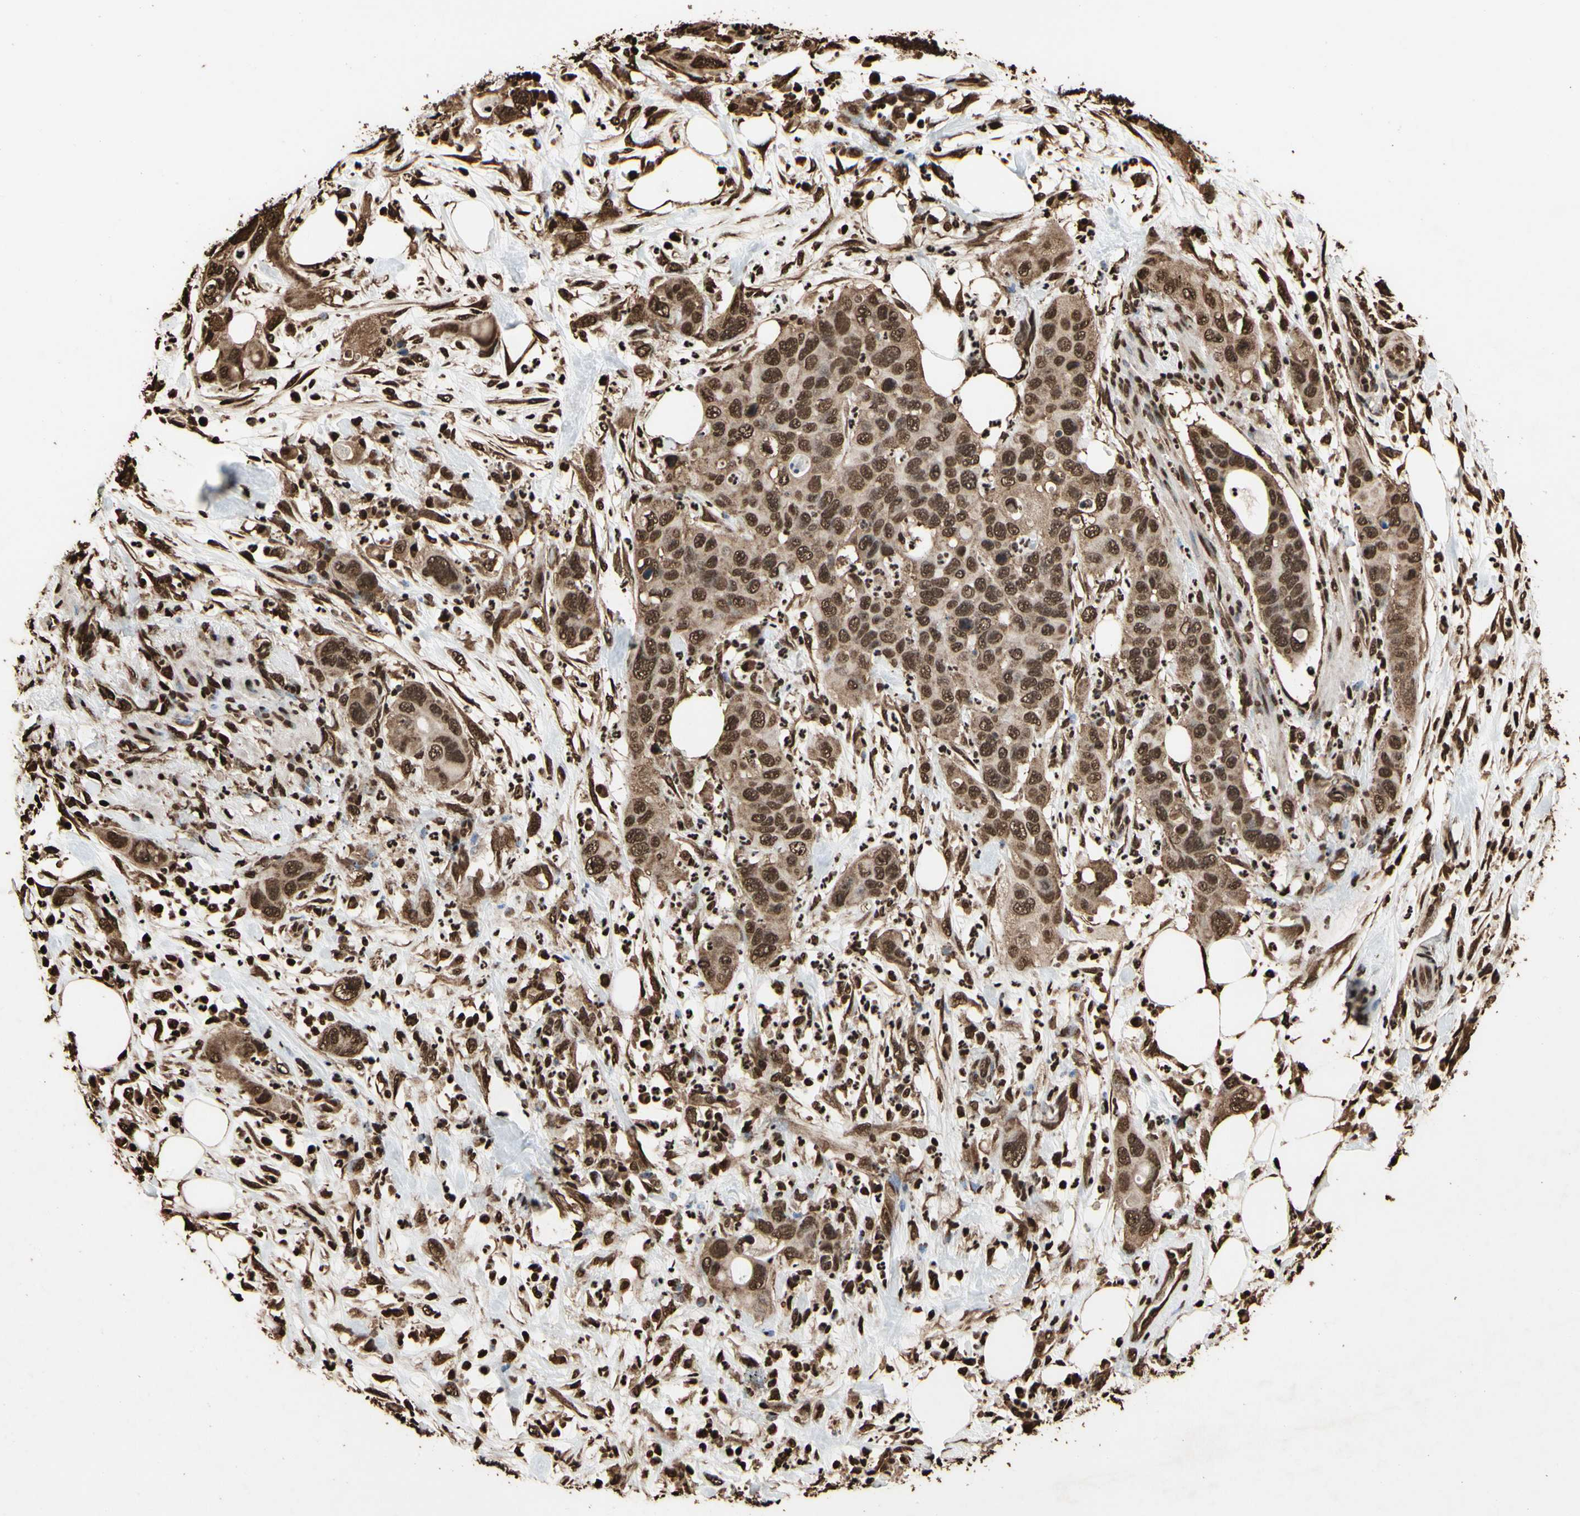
{"staining": {"intensity": "strong", "quantity": ">75%", "location": "cytoplasmic/membranous,nuclear"}, "tissue": "pancreatic cancer", "cell_type": "Tumor cells", "image_type": "cancer", "snomed": [{"axis": "morphology", "description": "Adenocarcinoma, NOS"}, {"axis": "topography", "description": "Pancreas"}], "caption": "Pancreatic cancer (adenocarcinoma) stained for a protein (brown) reveals strong cytoplasmic/membranous and nuclear positive positivity in approximately >75% of tumor cells.", "gene": "HNRNPK", "patient": {"sex": "female", "age": 71}}